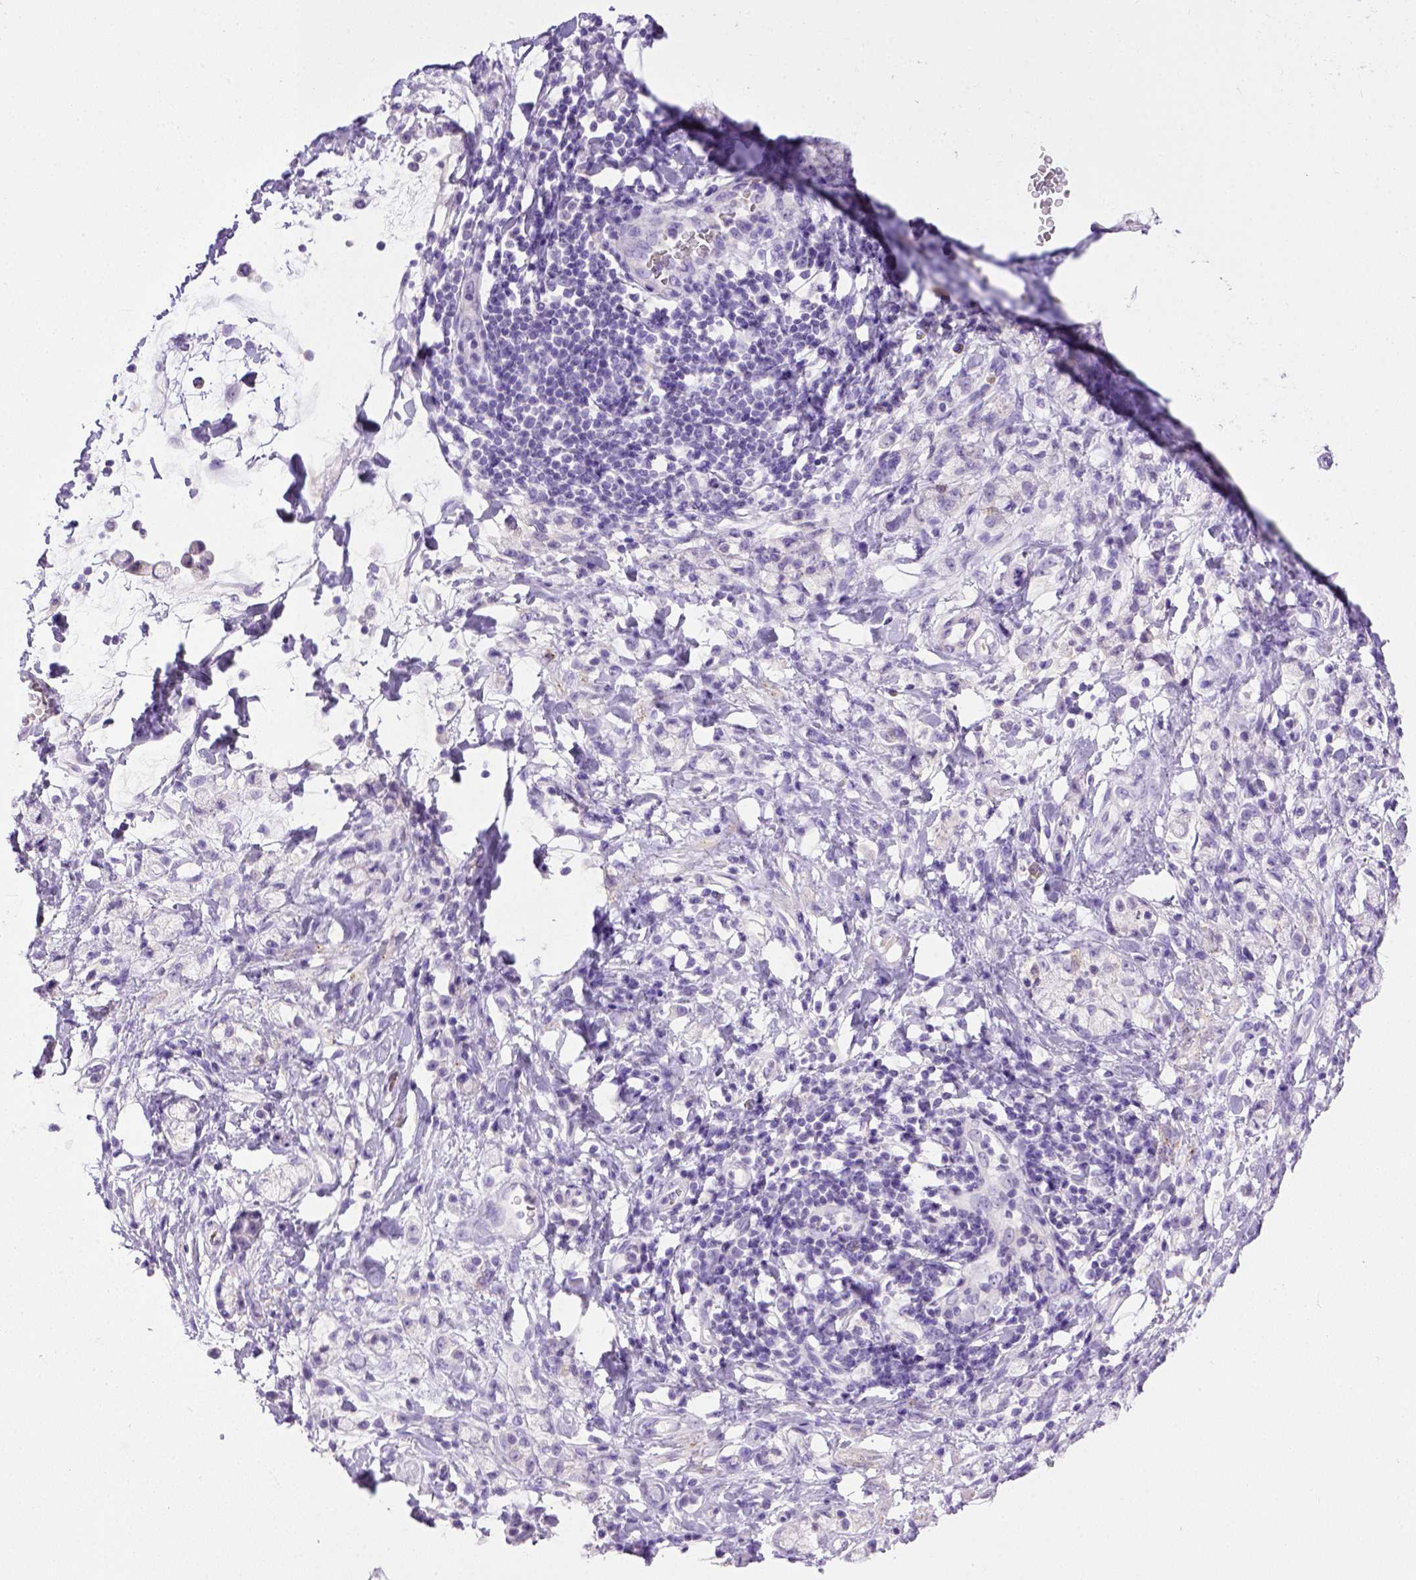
{"staining": {"intensity": "negative", "quantity": "none", "location": "none"}, "tissue": "stomach cancer", "cell_type": "Tumor cells", "image_type": "cancer", "snomed": [{"axis": "morphology", "description": "Adenocarcinoma, NOS"}, {"axis": "topography", "description": "Stomach"}], "caption": "Stomach cancer was stained to show a protein in brown. There is no significant positivity in tumor cells.", "gene": "BAAT", "patient": {"sex": "male", "age": 58}}